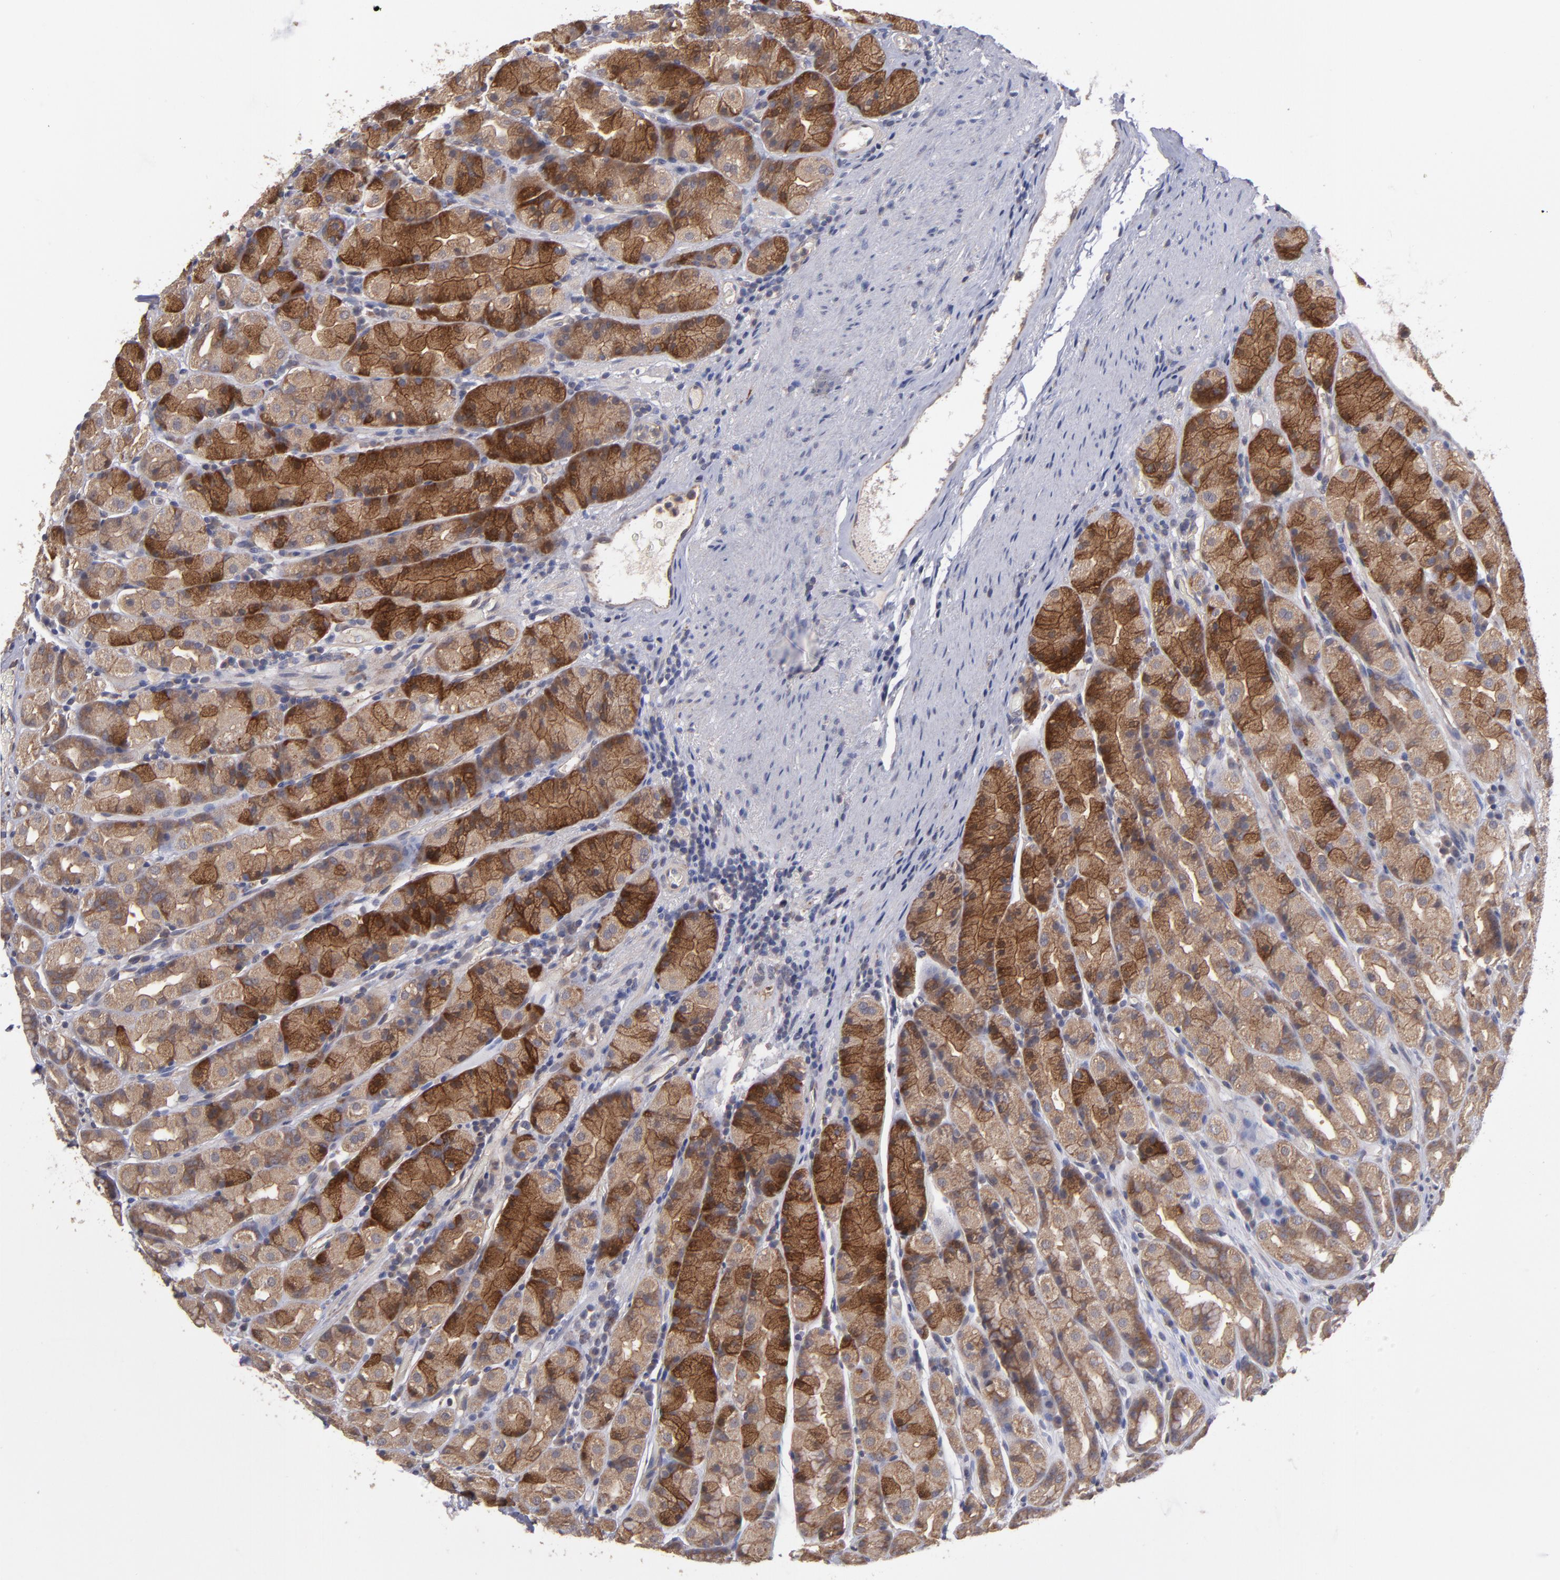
{"staining": {"intensity": "strong", "quantity": "25%-75%", "location": "cytoplasmic/membranous"}, "tissue": "stomach", "cell_type": "Glandular cells", "image_type": "normal", "snomed": [{"axis": "morphology", "description": "Normal tissue, NOS"}, {"axis": "topography", "description": "Stomach, upper"}], "caption": "Protein staining of unremarkable stomach reveals strong cytoplasmic/membranous positivity in about 25%-75% of glandular cells. (Brightfield microscopy of DAB IHC at high magnification).", "gene": "CTSO", "patient": {"sex": "male", "age": 68}}